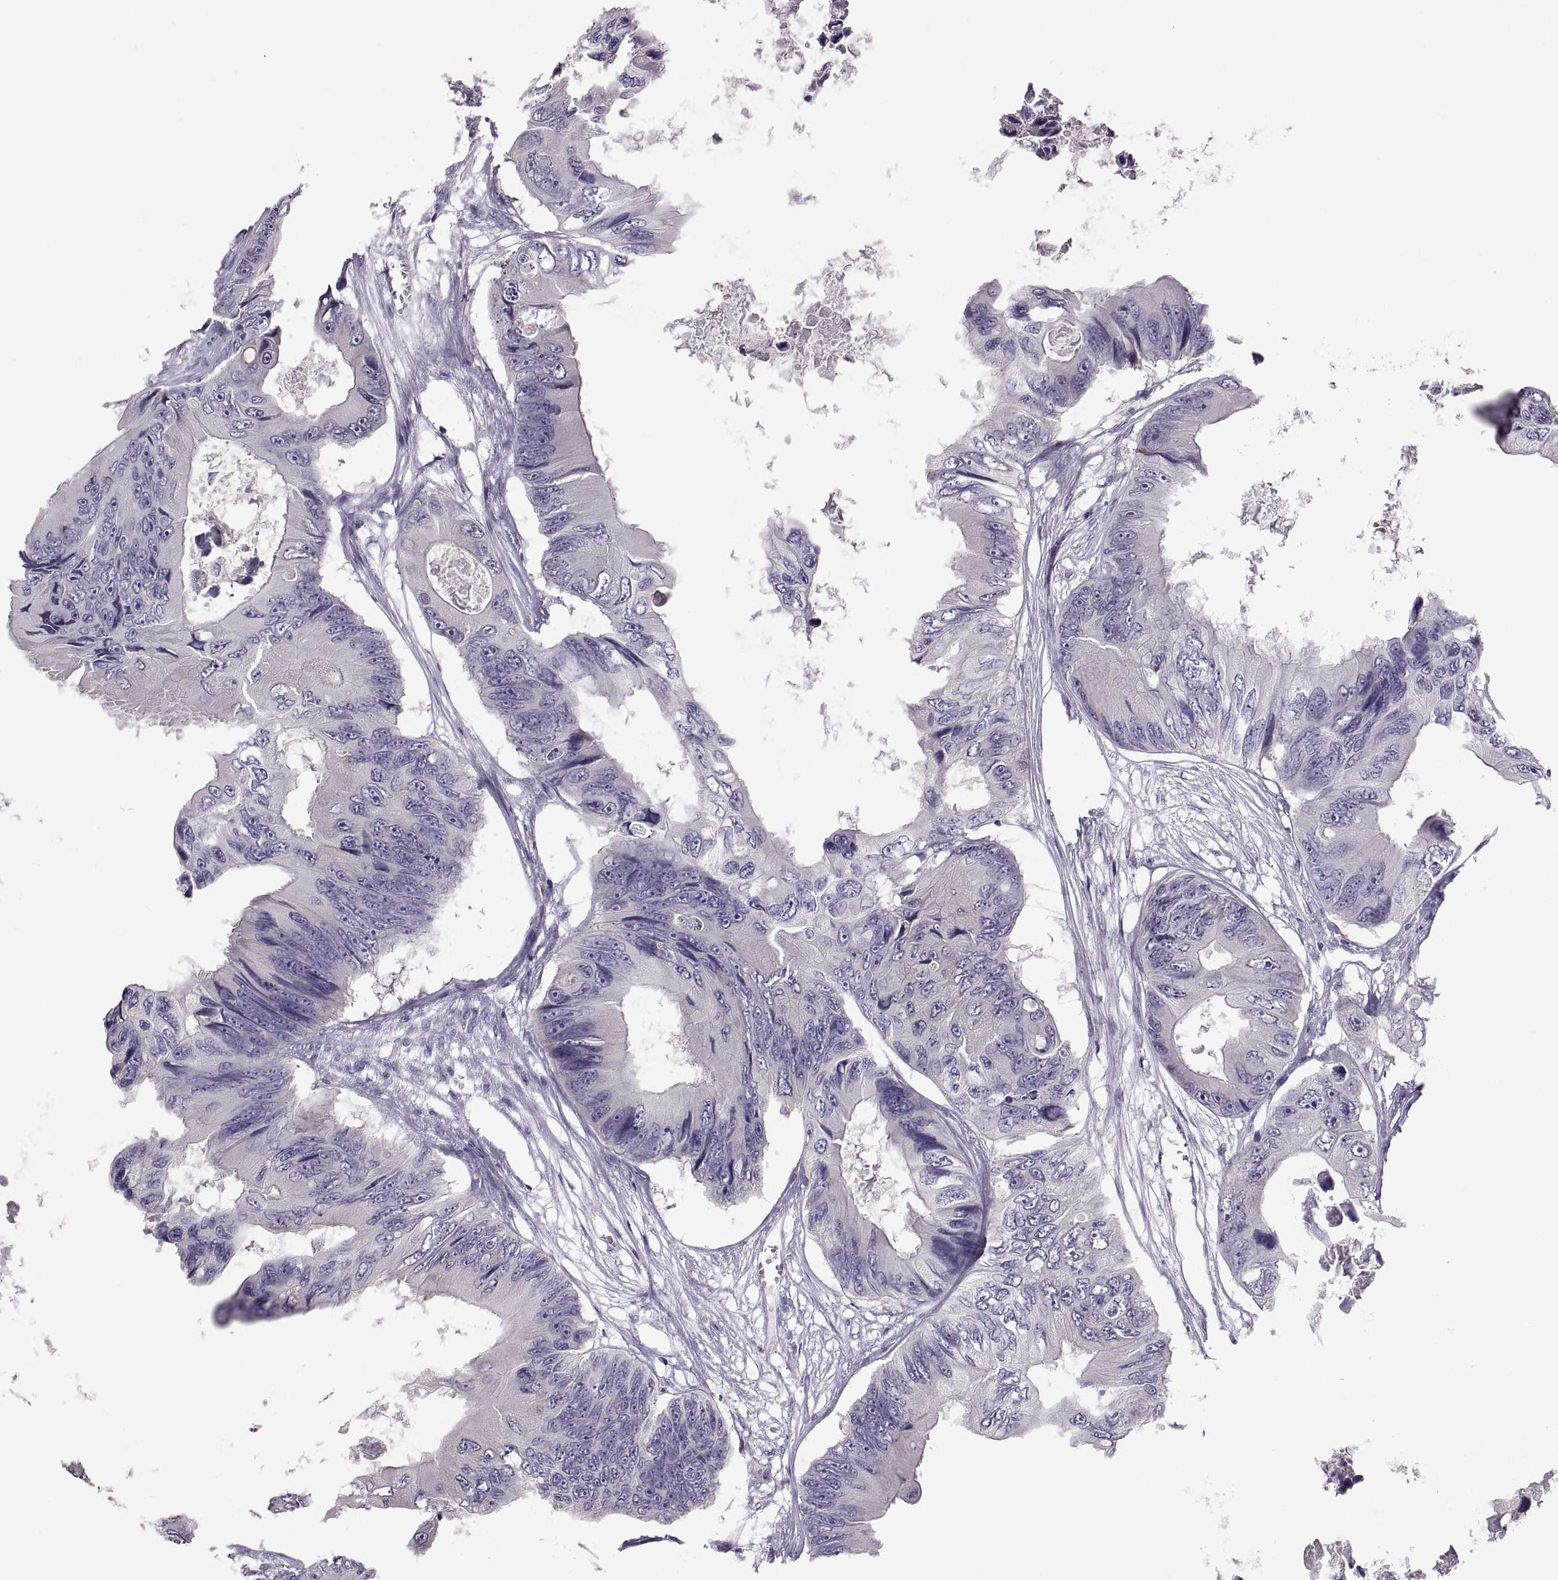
{"staining": {"intensity": "negative", "quantity": "none", "location": "none"}, "tissue": "colorectal cancer", "cell_type": "Tumor cells", "image_type": "cancer", "snomed": [{"axis": "morphology", "description": "Adenocarcinoma, NOS"}, {"axis": "topography", "description": "Rectum"}], "caption": "A micrograph of human colorectal cancer is negative for staining in tumor cells. (DAB immunohistochemistry (IHC) visualized using brightfield microscopy, high magnification).", "gene": "TBX19", "patient": {"sex": "male", "age": 63}}